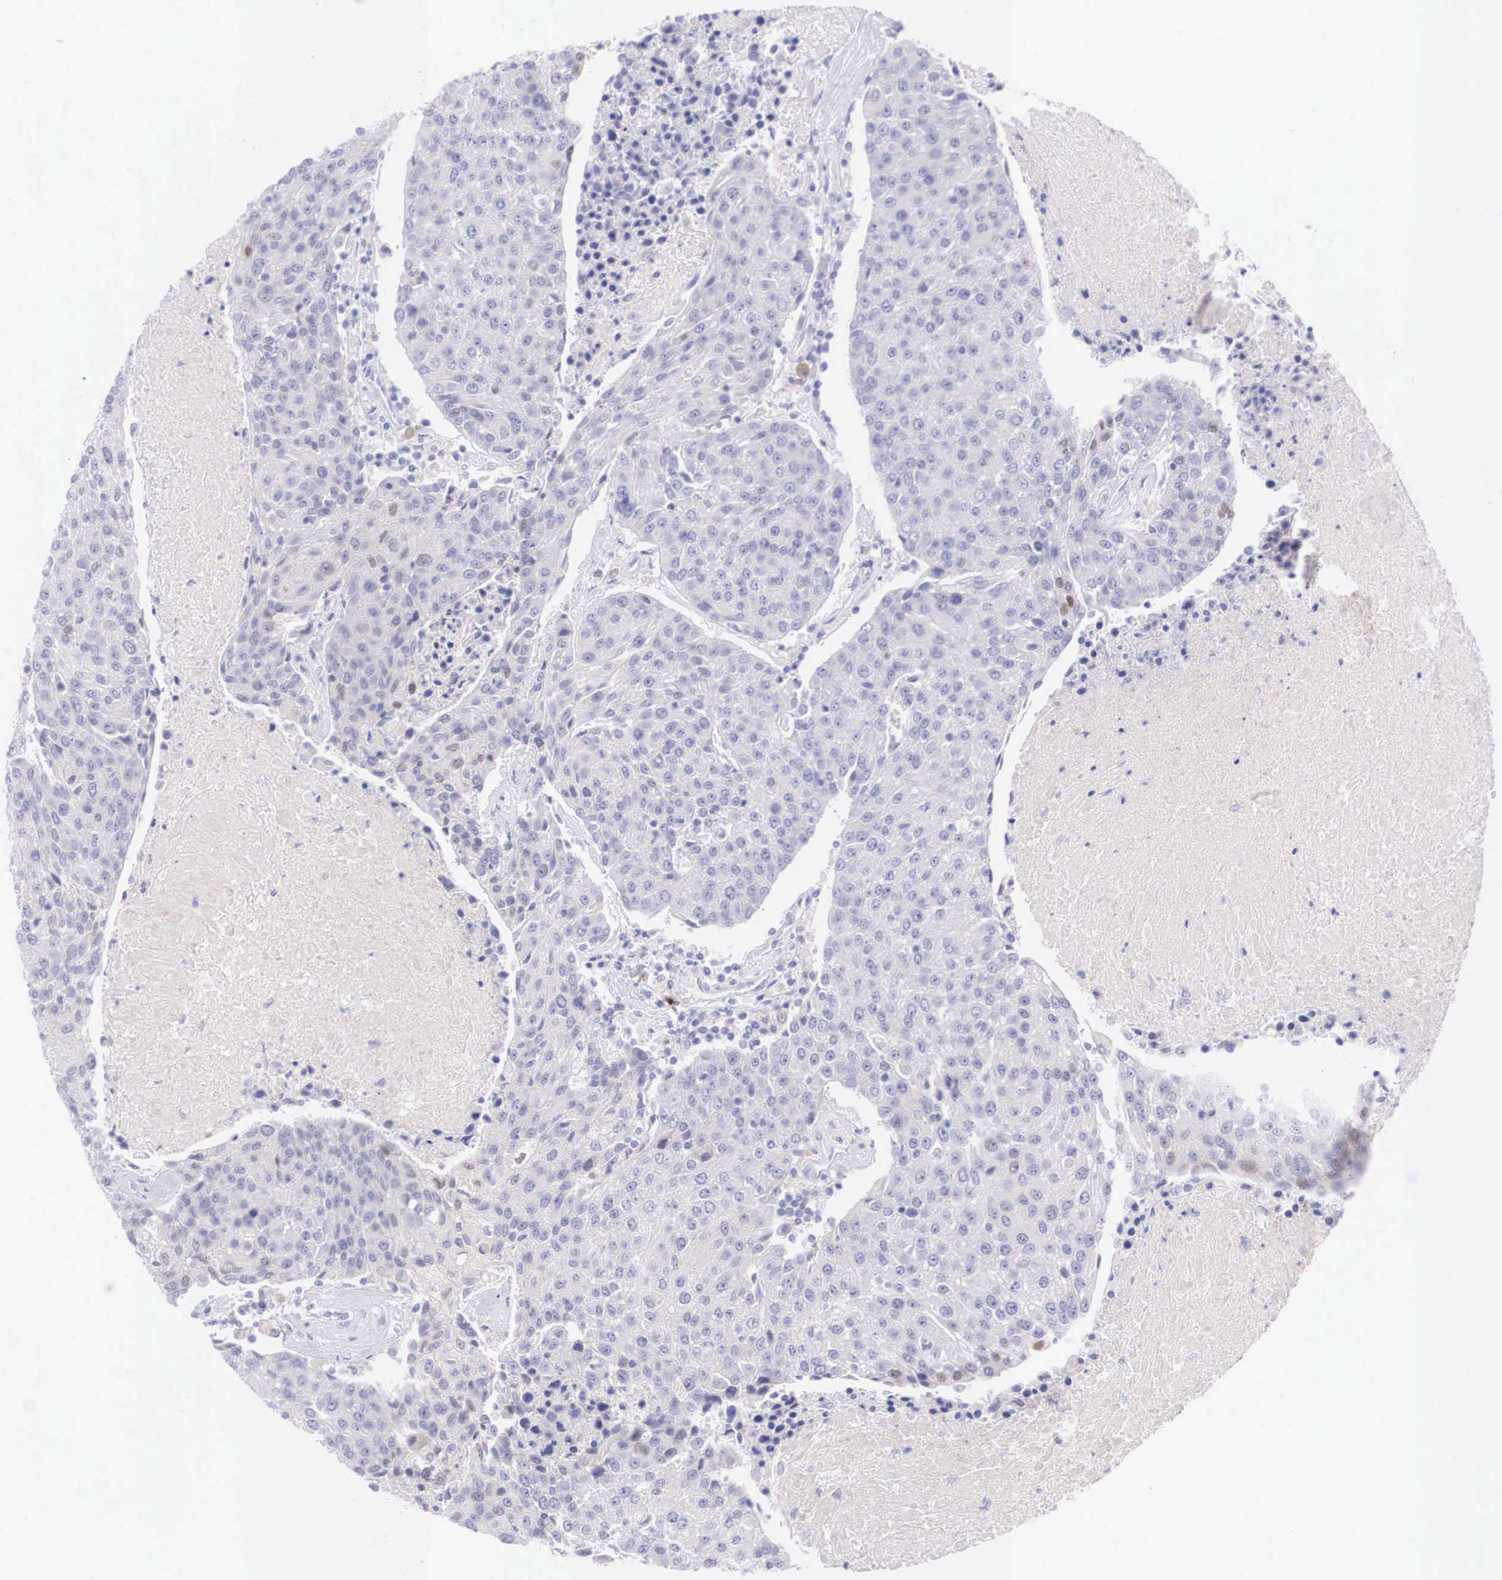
{"staining": {"intensity": "negative", "quantity": "none", "location": "none"}, "tissue": "urothelial cancer", "cell_type": "Tumor cells", "image_type": "cancer", "snomed": [{"axis": "morphology", "description": "Urothelial carcinoma, High grade"}, {"axis": "topography", "description": "Urinary bladder"}], "caption": "This is an IHC photomicrograph of urothelial carcinoma (high-grade). There is no positivity in tumor cells.", "gene": "BCL6", "patient": {"sex": "female", "age": 85}}